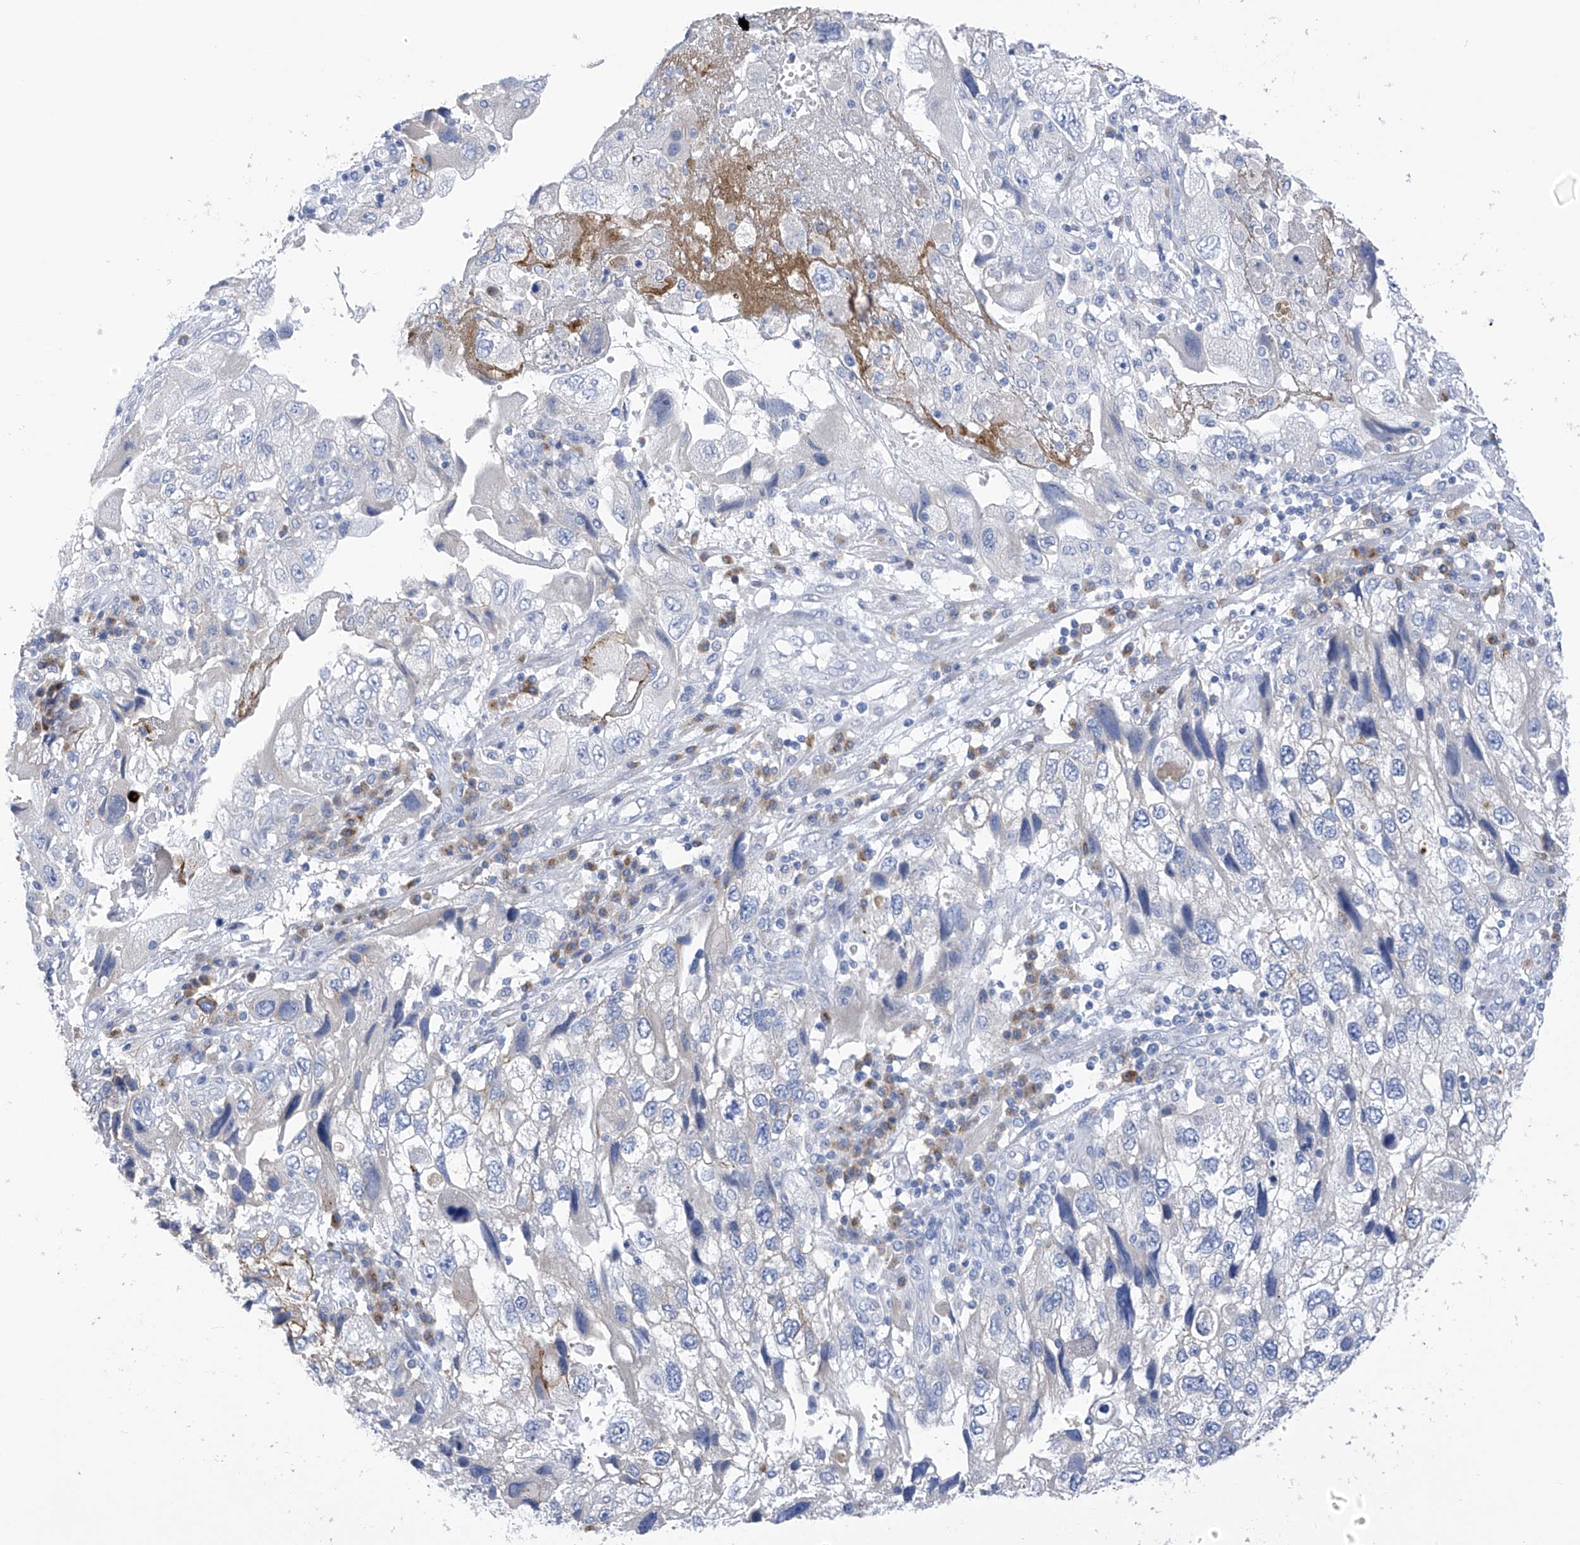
{"staining": {"intensity": "negative", "quantity": "none", "location": "none"}, "tissue": "endometrial cancer", "cell_type": "Tumor cells", "image_type": "cancer", "snomed": [{"axis": "morphology", "description": "Adenocarcinoma, NOS"}, {"axis": "topography", "description": "Endometrium"}], "caption": "This is an IHC histopathology image of adenocarcinoma (endometrial). There is no expression in tumor cells.", "gene": "SLCO4A1", "patient": {"sex": "female", "age": 49}}